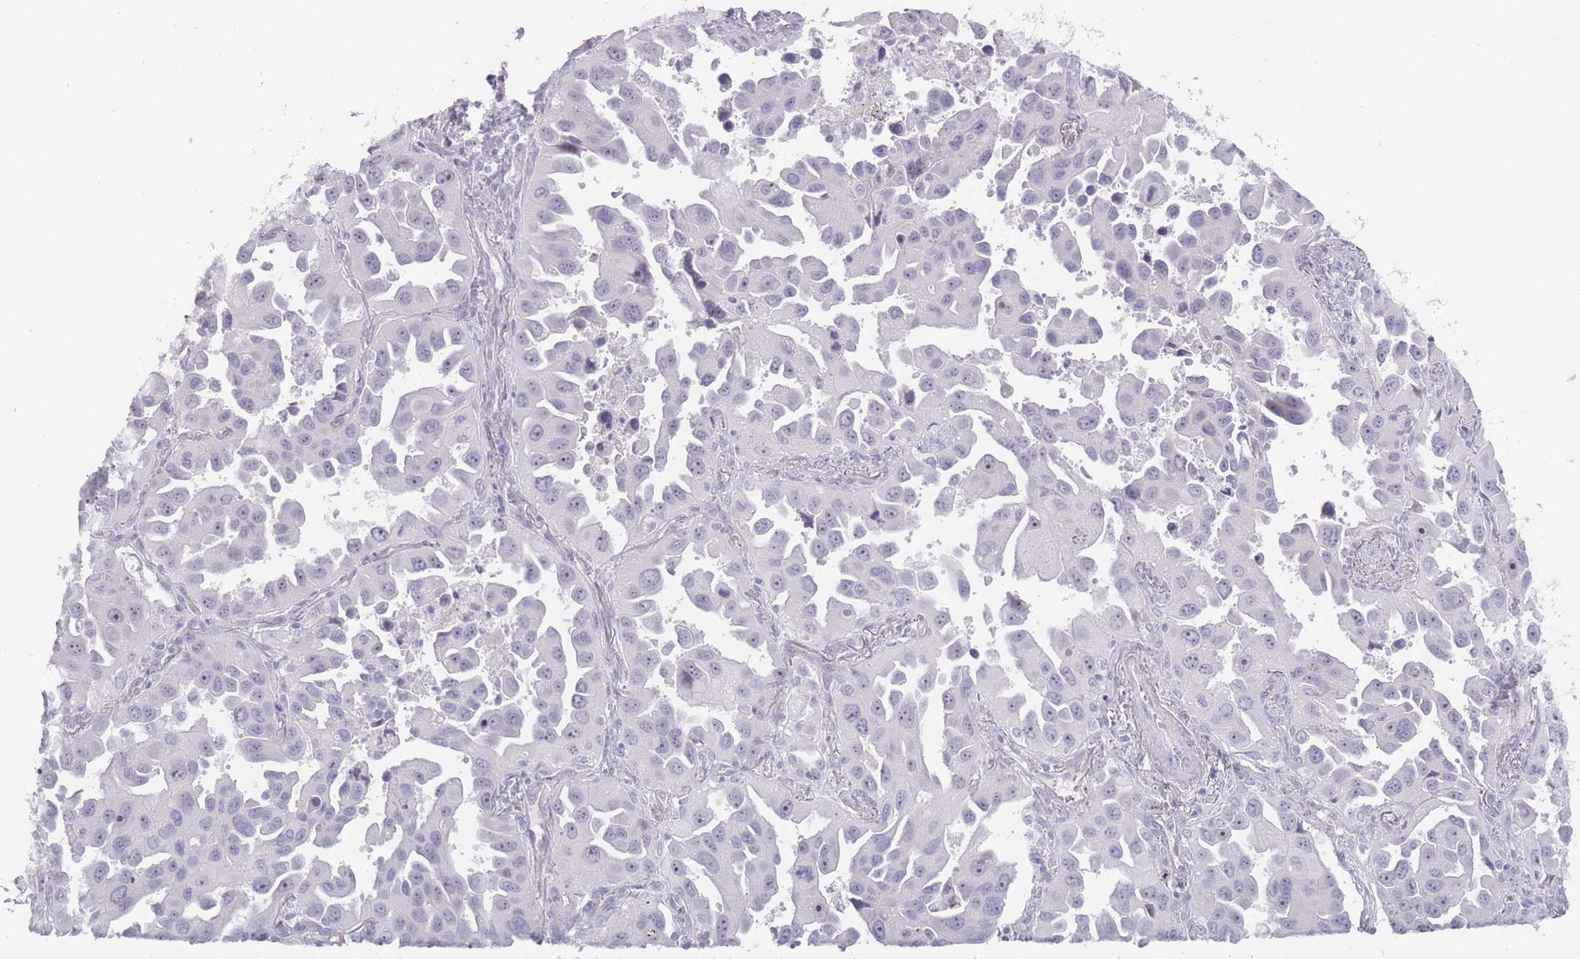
{"staining": {"intensity": "negative", "quantity": "none", "location": "none"}, "tissue": "lung cancer", "cell_type": "Tumor cells", "image_type": "cancer", "snomed": [{"axis": "morphology", "description": "Adenocarcinoma, NOS"}, {"axis": "topography", "description": "Lung"}], "caption": "Immunohistochemistry micrograph of neoplastic tissue: lung cancer stained with DAB reveals no significant protein staining in tumor cells.", "gene": "ROS1", "patient": {"sex": "male", "age": 66}}